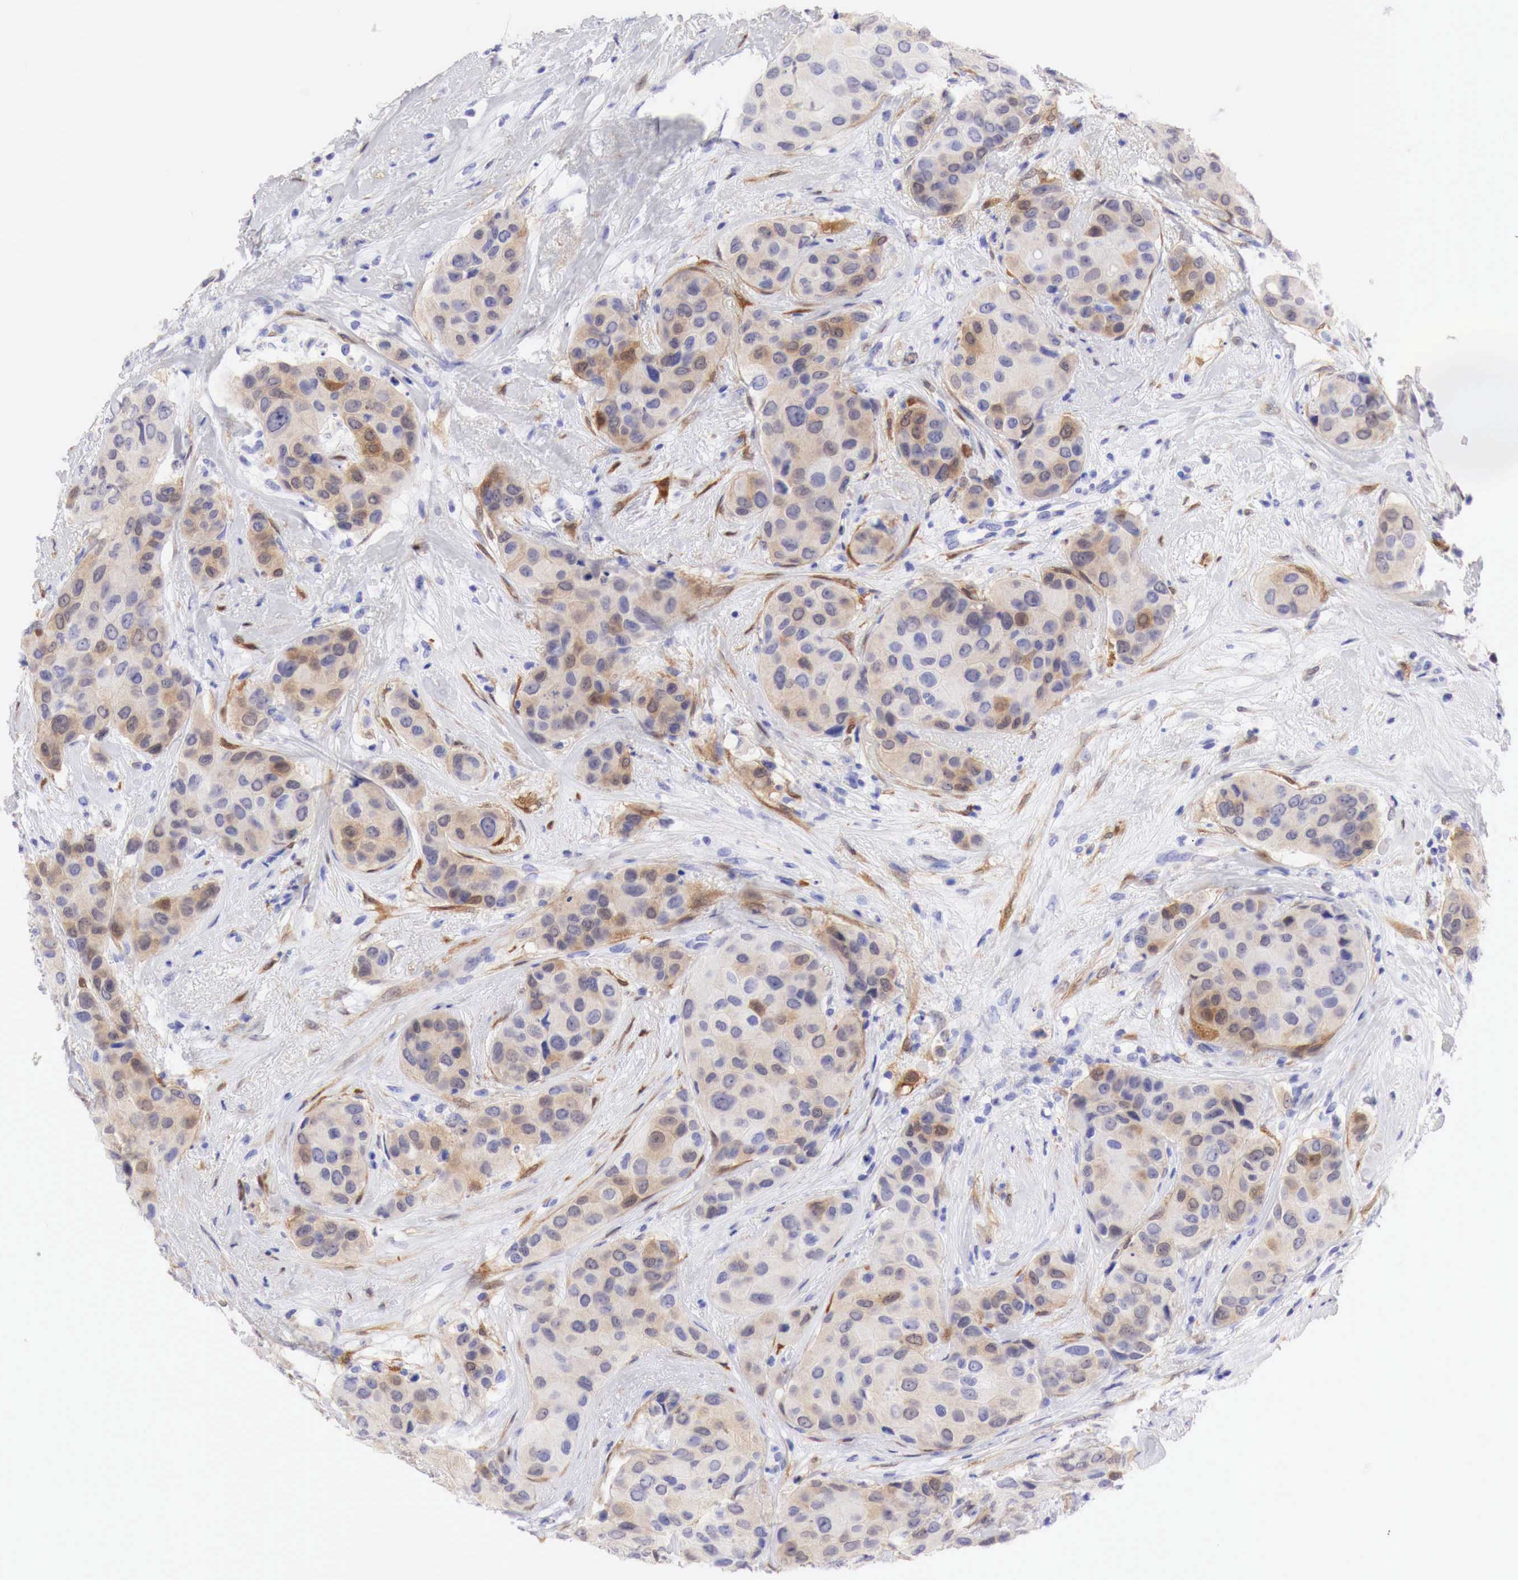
{"staining": {"intensity": "weak", "quantity": ">75%", "location": "cytoplasmic/membranous"}, "tissue": "breast cancer", "cell_type": "Tumor cells", "image_type": "cancer", "snomed": [{"axis": "morphology", "description": "Duct carcinoma"}, {"axis": "topography", "description": "Breast"}], "caption": "Human breast cancer (infiltrating ductal carcinoma) stained with a brown dye demonstrates weak cytoplasmic/membranous positive staining in about >75% of tumor cells.", "gene": "CDKN2A", "patient": {"sex": "female", "age": 68}}